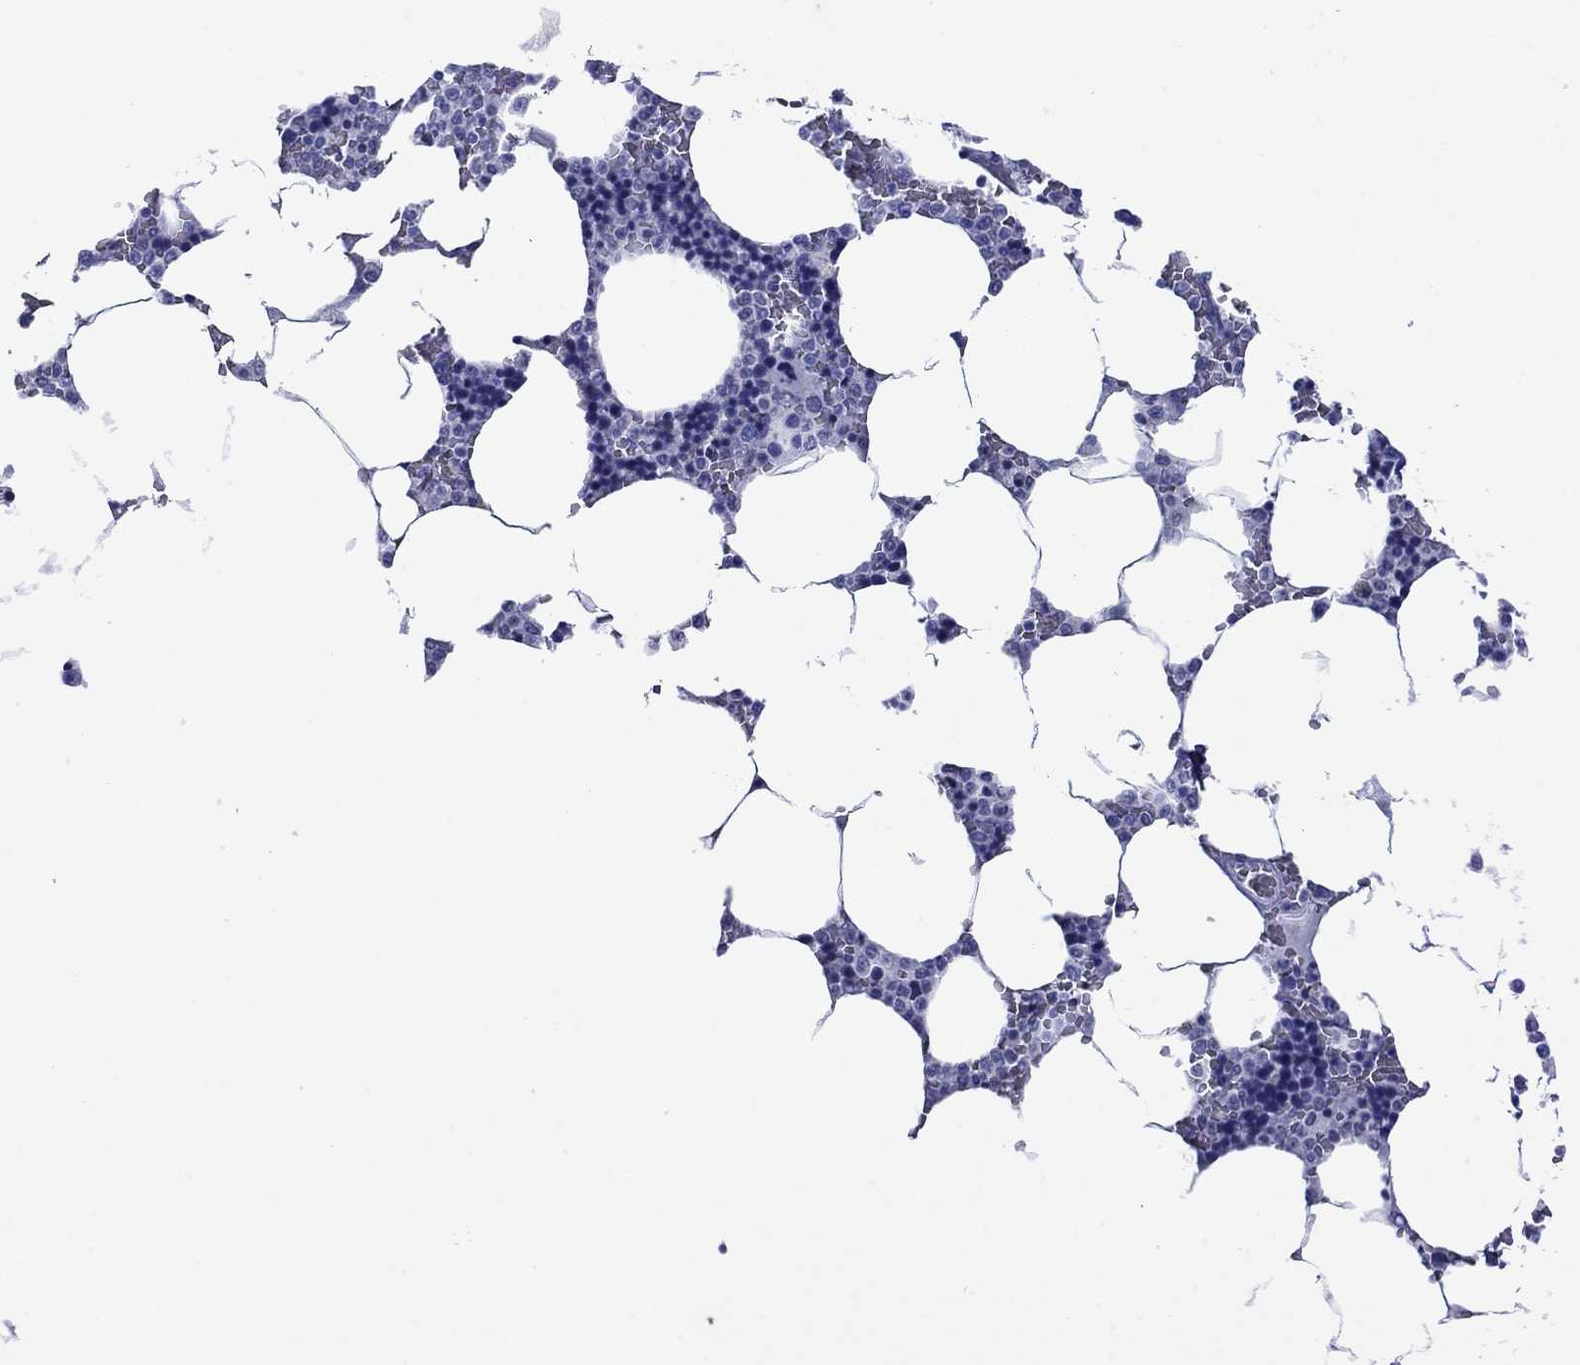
{"staining": {"intensity": "negative", "quantity": "none", "location": "none"}, "tissue": "bone marrow", "cell_type": "Hematopoietic cells", "image_type": "normal", "snomed": [{"axis": "morphology", "description": "Normal tissue, NOS"}, {"axis": "topography", "description": "Bone marrow"}], "caption": "A micrograph of human bone marrow is negative for staining in hematopoietic cells. The staining is performed using DAB brown chromogen with nuclei counter-stained in using hematoxylin.", "gene": "GIP", "patient": {"sex": "male", "age": 63}}